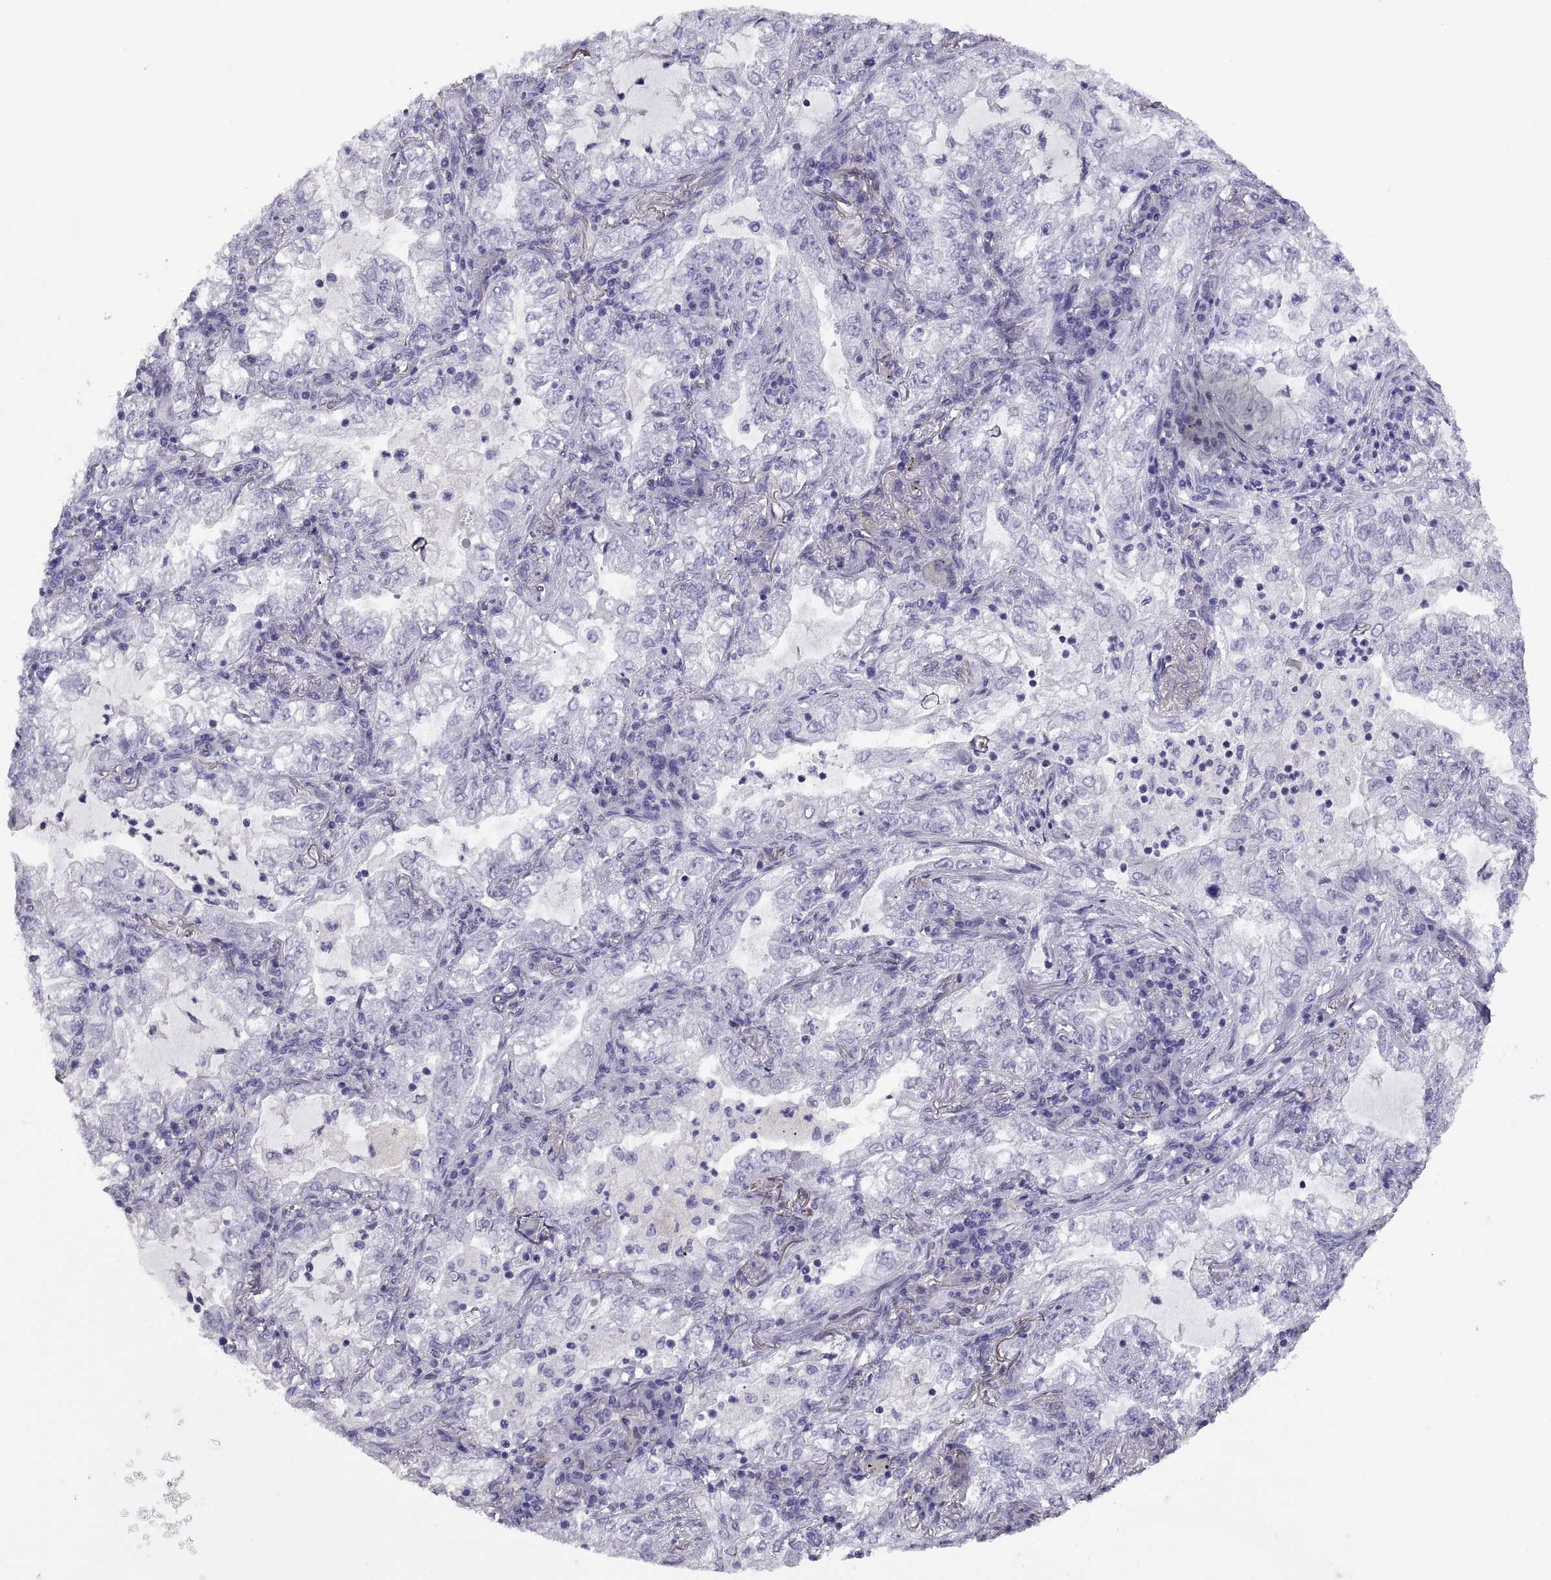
{"staining": {"intensity": "negative", "quantity": "none", "location": "none"}, "tissue": "lung cancer", "cell_type": "Tumor cells", "image_type": "cancer", "snomed": [{"axis": "morphology", "description": "Adenocarcinoma, NOS"}, {"axis": "topography", "description": "Lung"}], "caption": "Immunohistochemistry of human lung cancer (adenocarcinoma) shows no positivity in tumor cells.", "gene": "RGS20", "patient": {"sex": "female", "age": 73}}